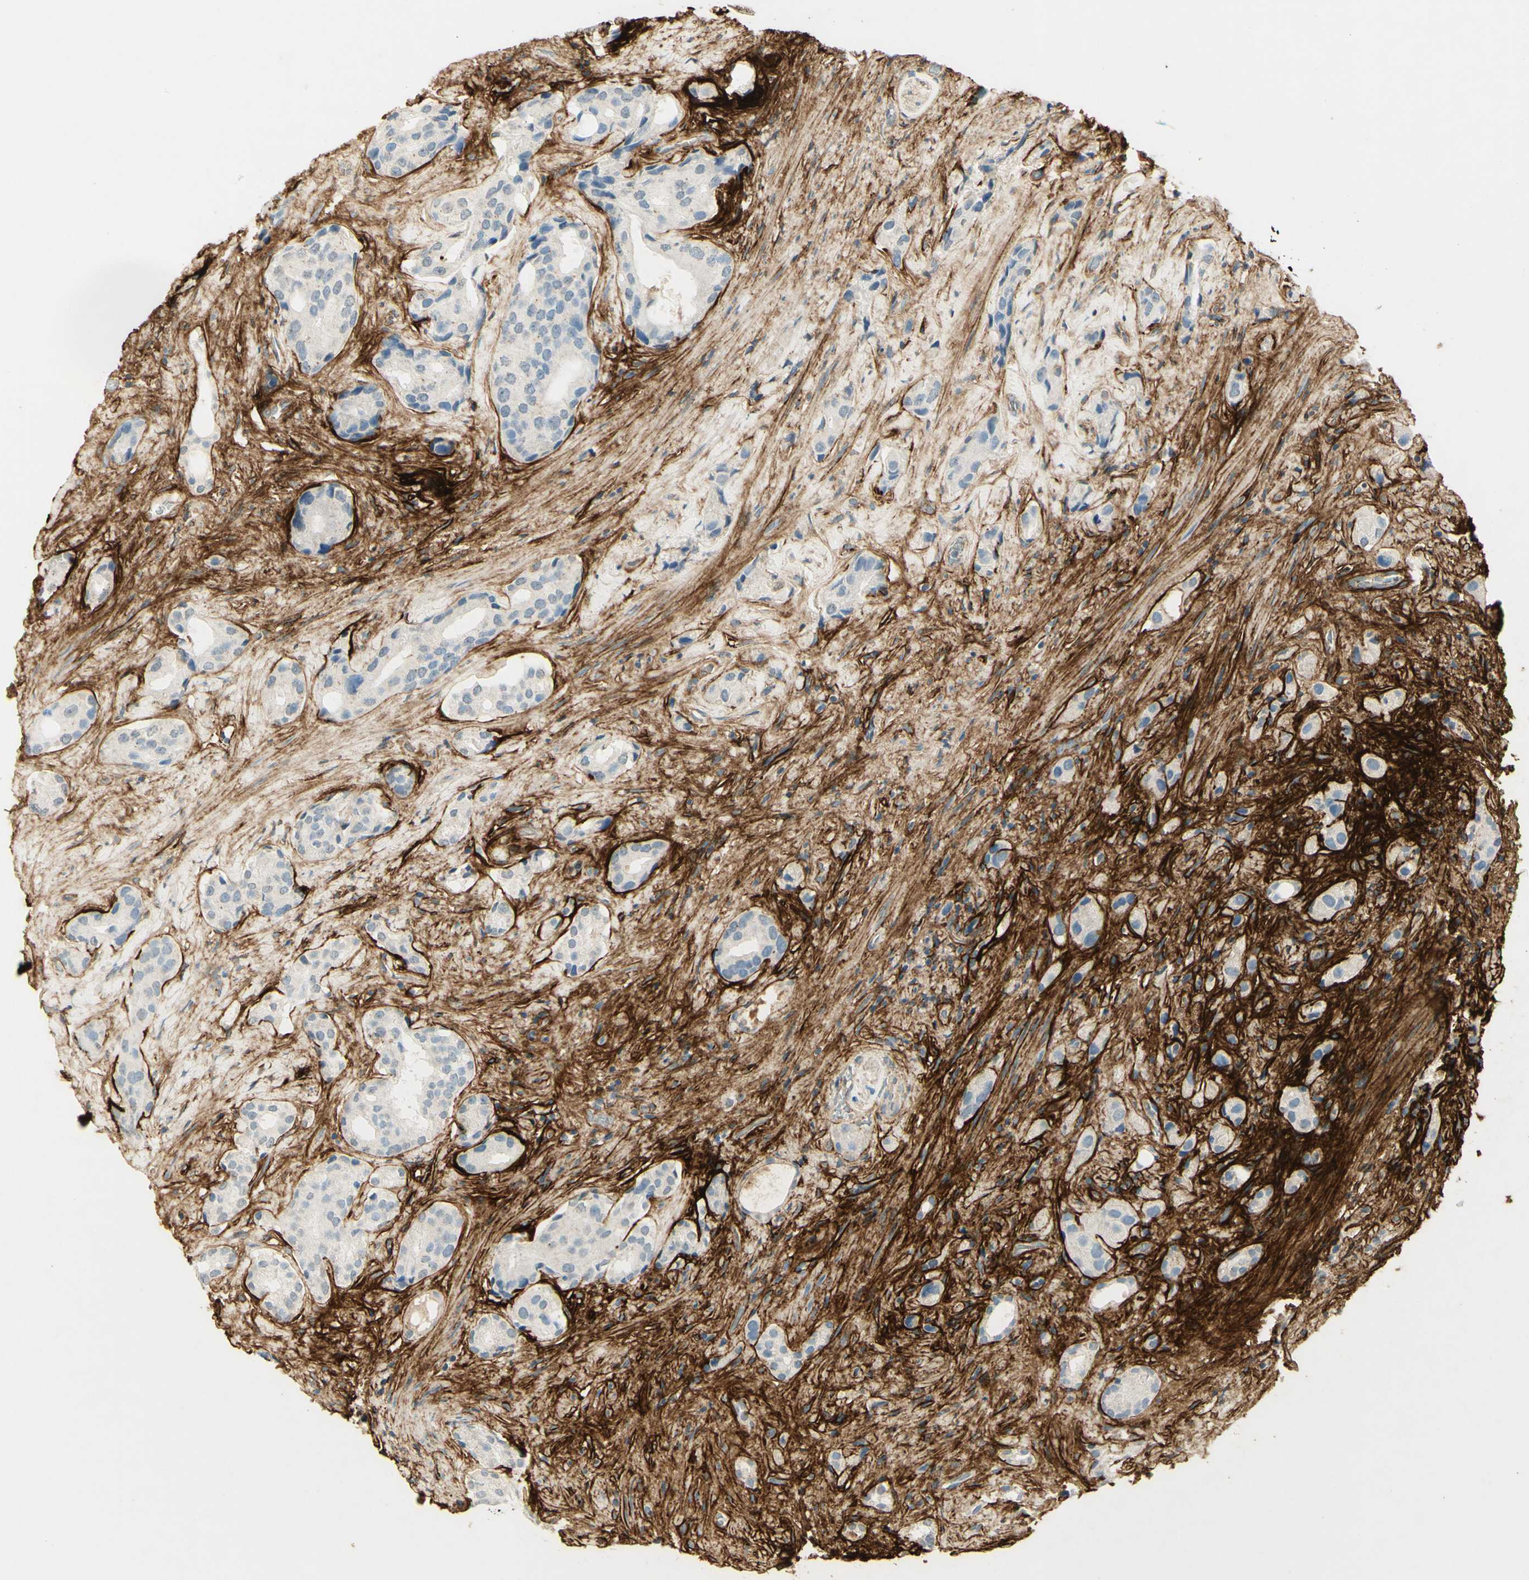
{"staining": {"intensity": "negative", "quantity": "none", "location": "none"}, "tissue": "prostate cancer", "cell_type": "Tumor cells", "image_type": "cancer", "snomed": [{"axis": "morphology", "description": "Adenocarcinoma, High grade"}, {"axis": "topography", "description": "Prostate"}], "caption": "Tumor cells are negative for protein expression in human prostate cancer (adenocarcinoma (high-grade)). The staining is performed using DAB brown chromogen with nuclei counter-stained in using hematoxylin.", "gene": "TNN", "patient": {"sex": "male", "age": 71}}